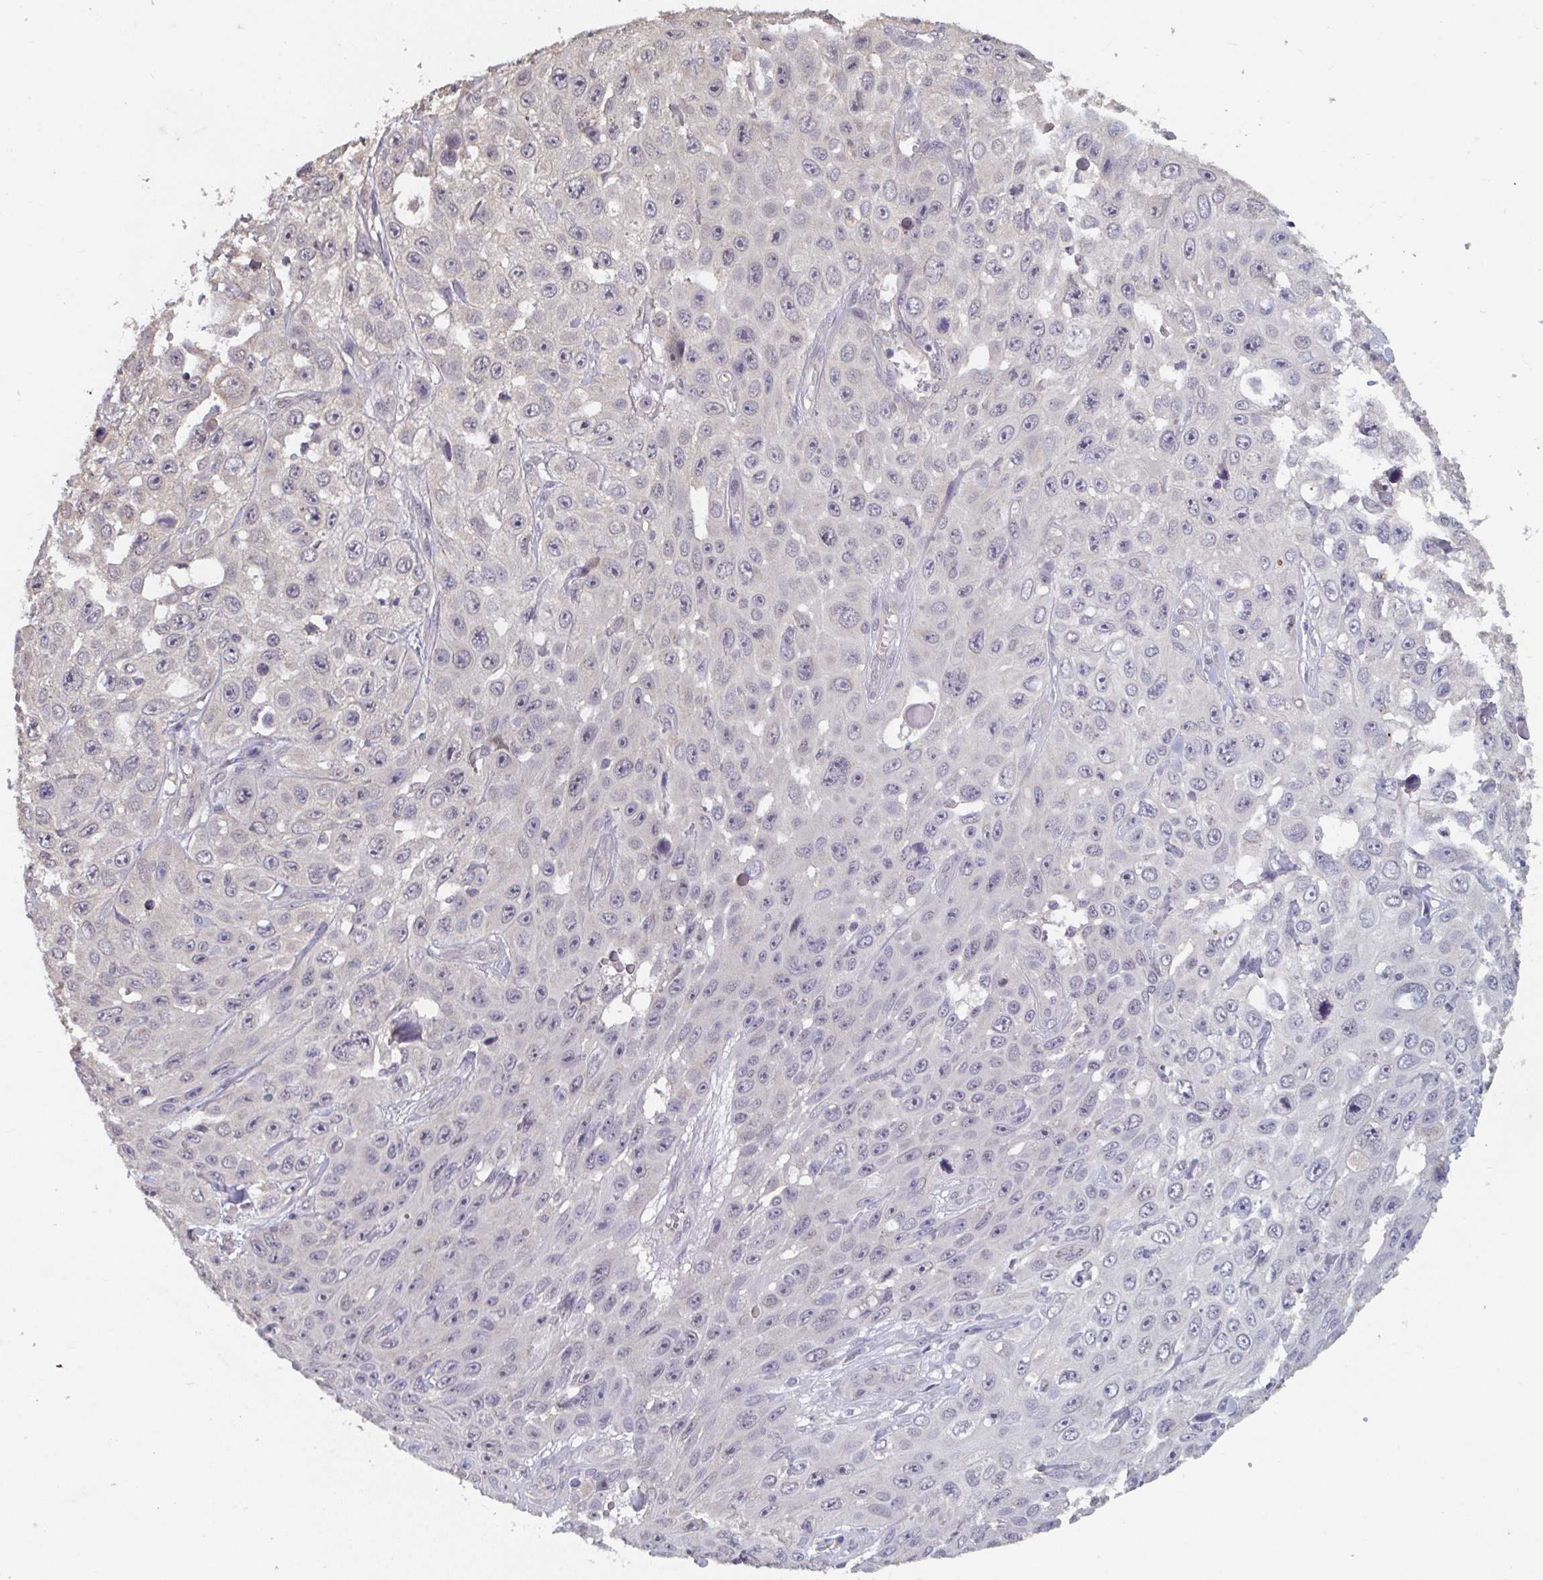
{"staining": {"intensity": "negative", "quantity": "none", "location": "none"}, "tissue": "skin cancer", "cell_type": "Tumor cells", "image_type": "cancer", "snomed": [{"axis": "morphology", "description": "Squamous cell carcinoma, NOS"}, {"axis": "topography", "description": "Skin"}], "caption": "Skin cancer stained for a protein using immunohistochemistry (IHC) displays no expression tumor cells.", "gene": "LIX1", "patient": {"sex": "male", "age": 82}}